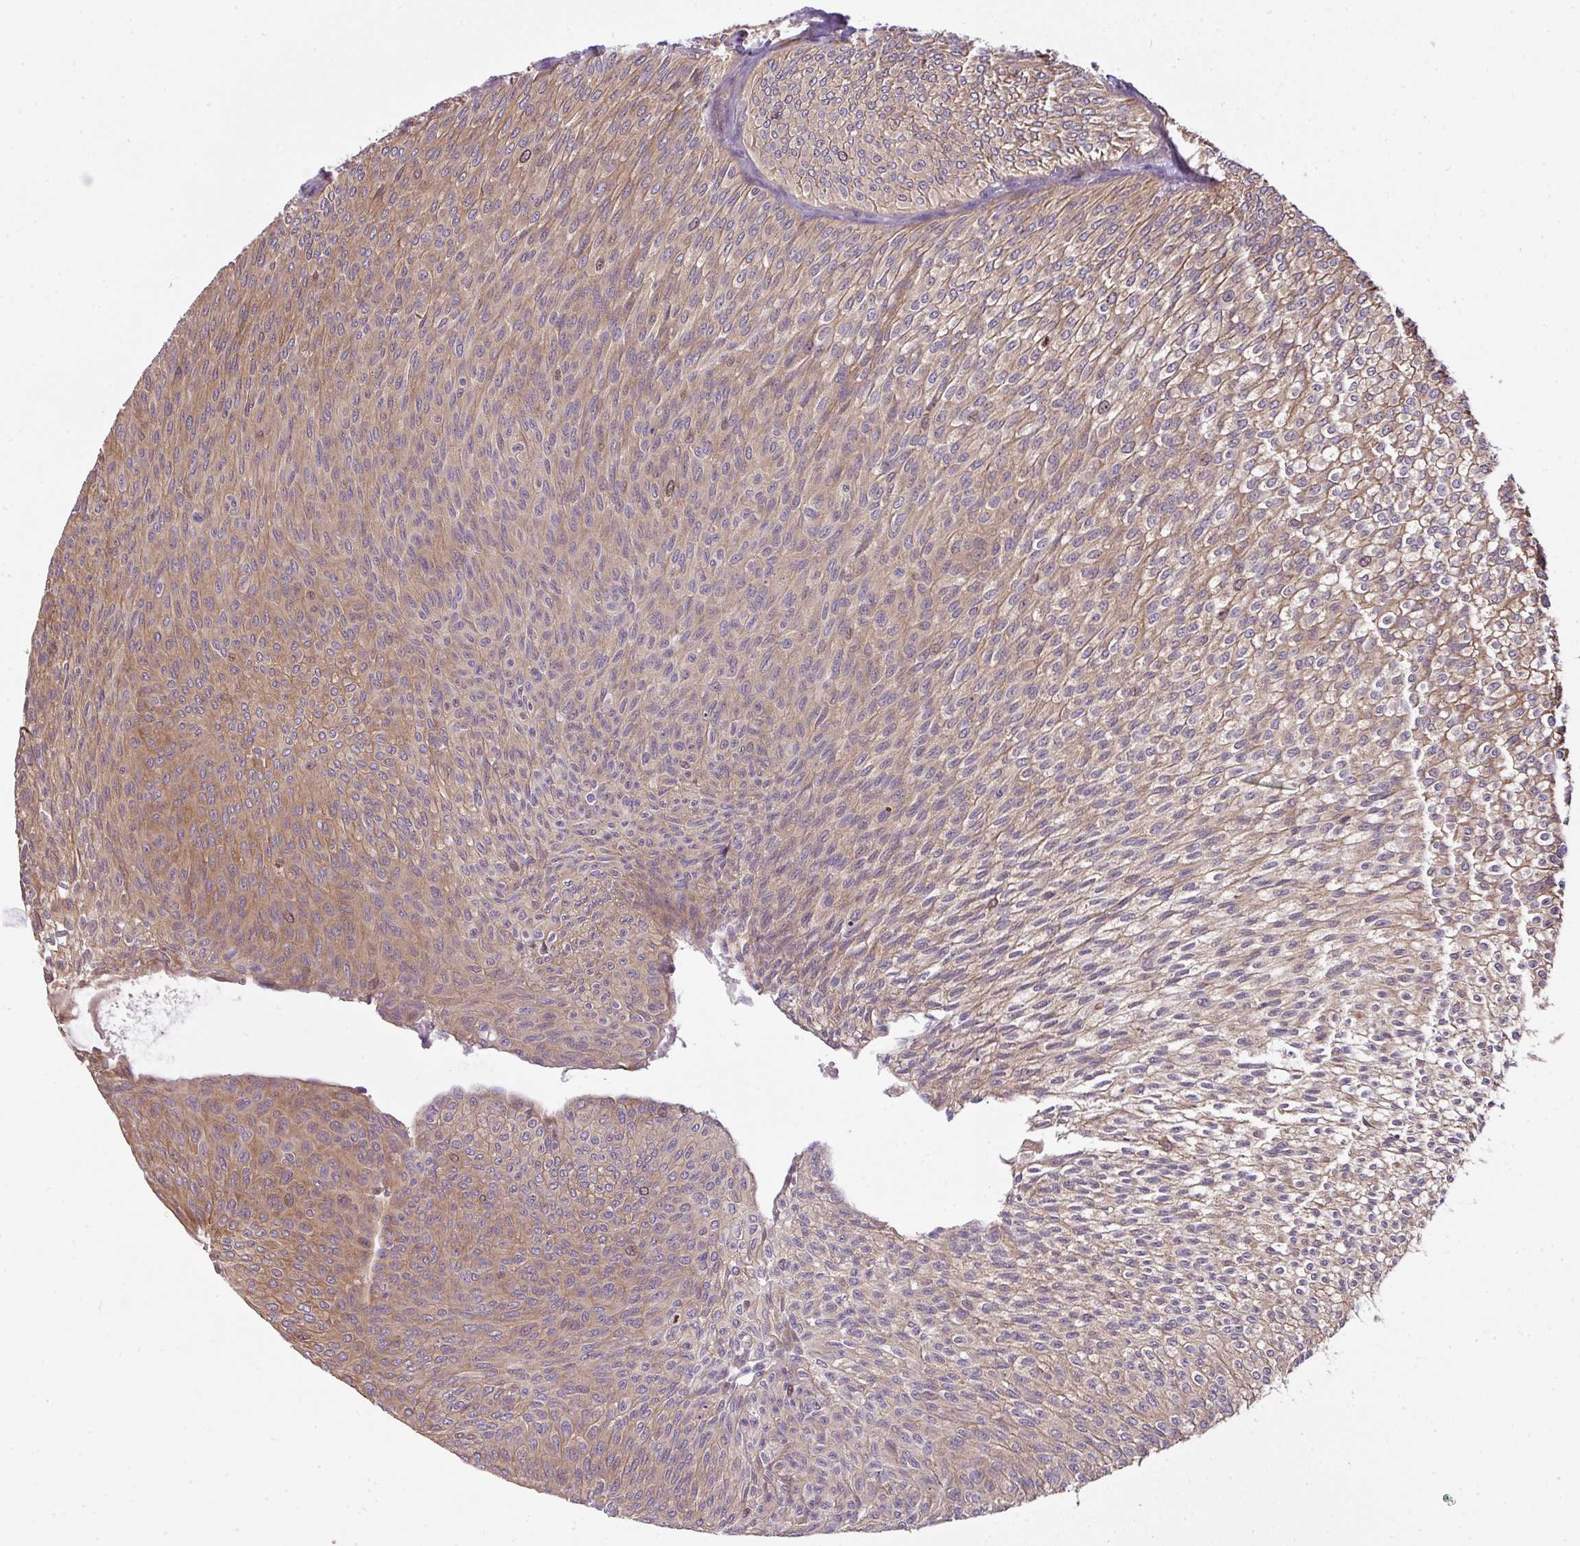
{"staining": {"intensity": "moderate", "quantity": ">75%", "location": "cytoplasmic/membranous,nuclear"}, "tissue": "urothelial cancer", "cell_type": "Tumor cells", "image_type": "cancer", "snomed": [{"axis": "morphology", "description": "Urothelial carcinoma, Low grade"}, {"axis": "topography", "description": "Urinary bladder"}], "caption": "Moderate cytoplasmic/membranous and nuclear staining is identified in about >75% of tumor cells in urothelial cancer.", "gene": "VENTX", "patient": {"sex": "male", "age": 91}}